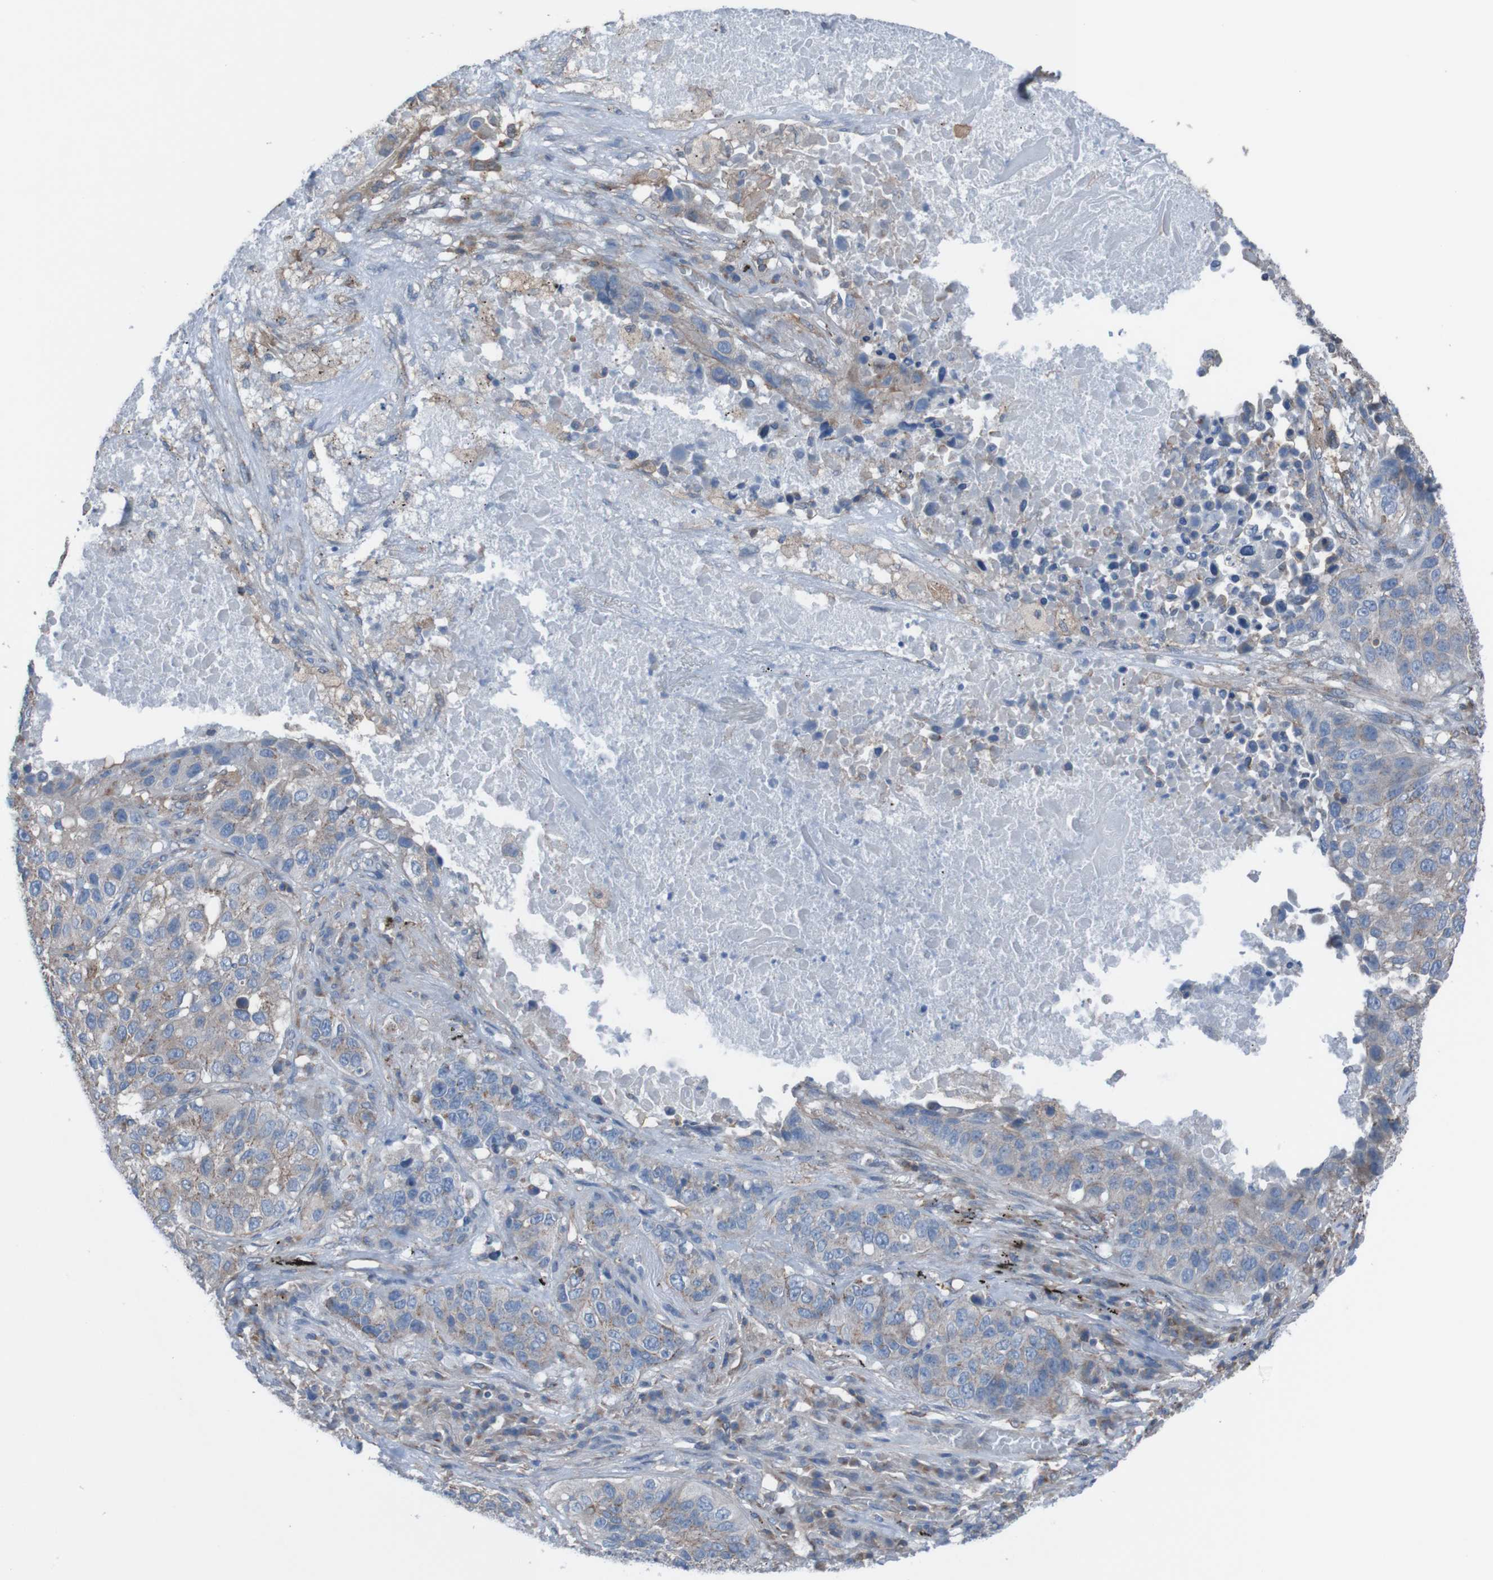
{"staining": {"intensity": "moderate", "quantity": "25%-75%", "location": "cytoplasmic/membranous"}, "tissue": "lung cancer", "cell_type": "Tumor cells", "image_type": "cancer", "snomed": [{"axis": "morphology", "description": "Squamous cell carcinoma, NOS"}, {"axis": "topography", "description": "Lung"}], "caption": "Human lung squamous cell carcinoma stained with a protein marker shows moderate staining in tumor cells.", "gene": "MINAR1", "patient": {"sex": "male", "age": 57}}